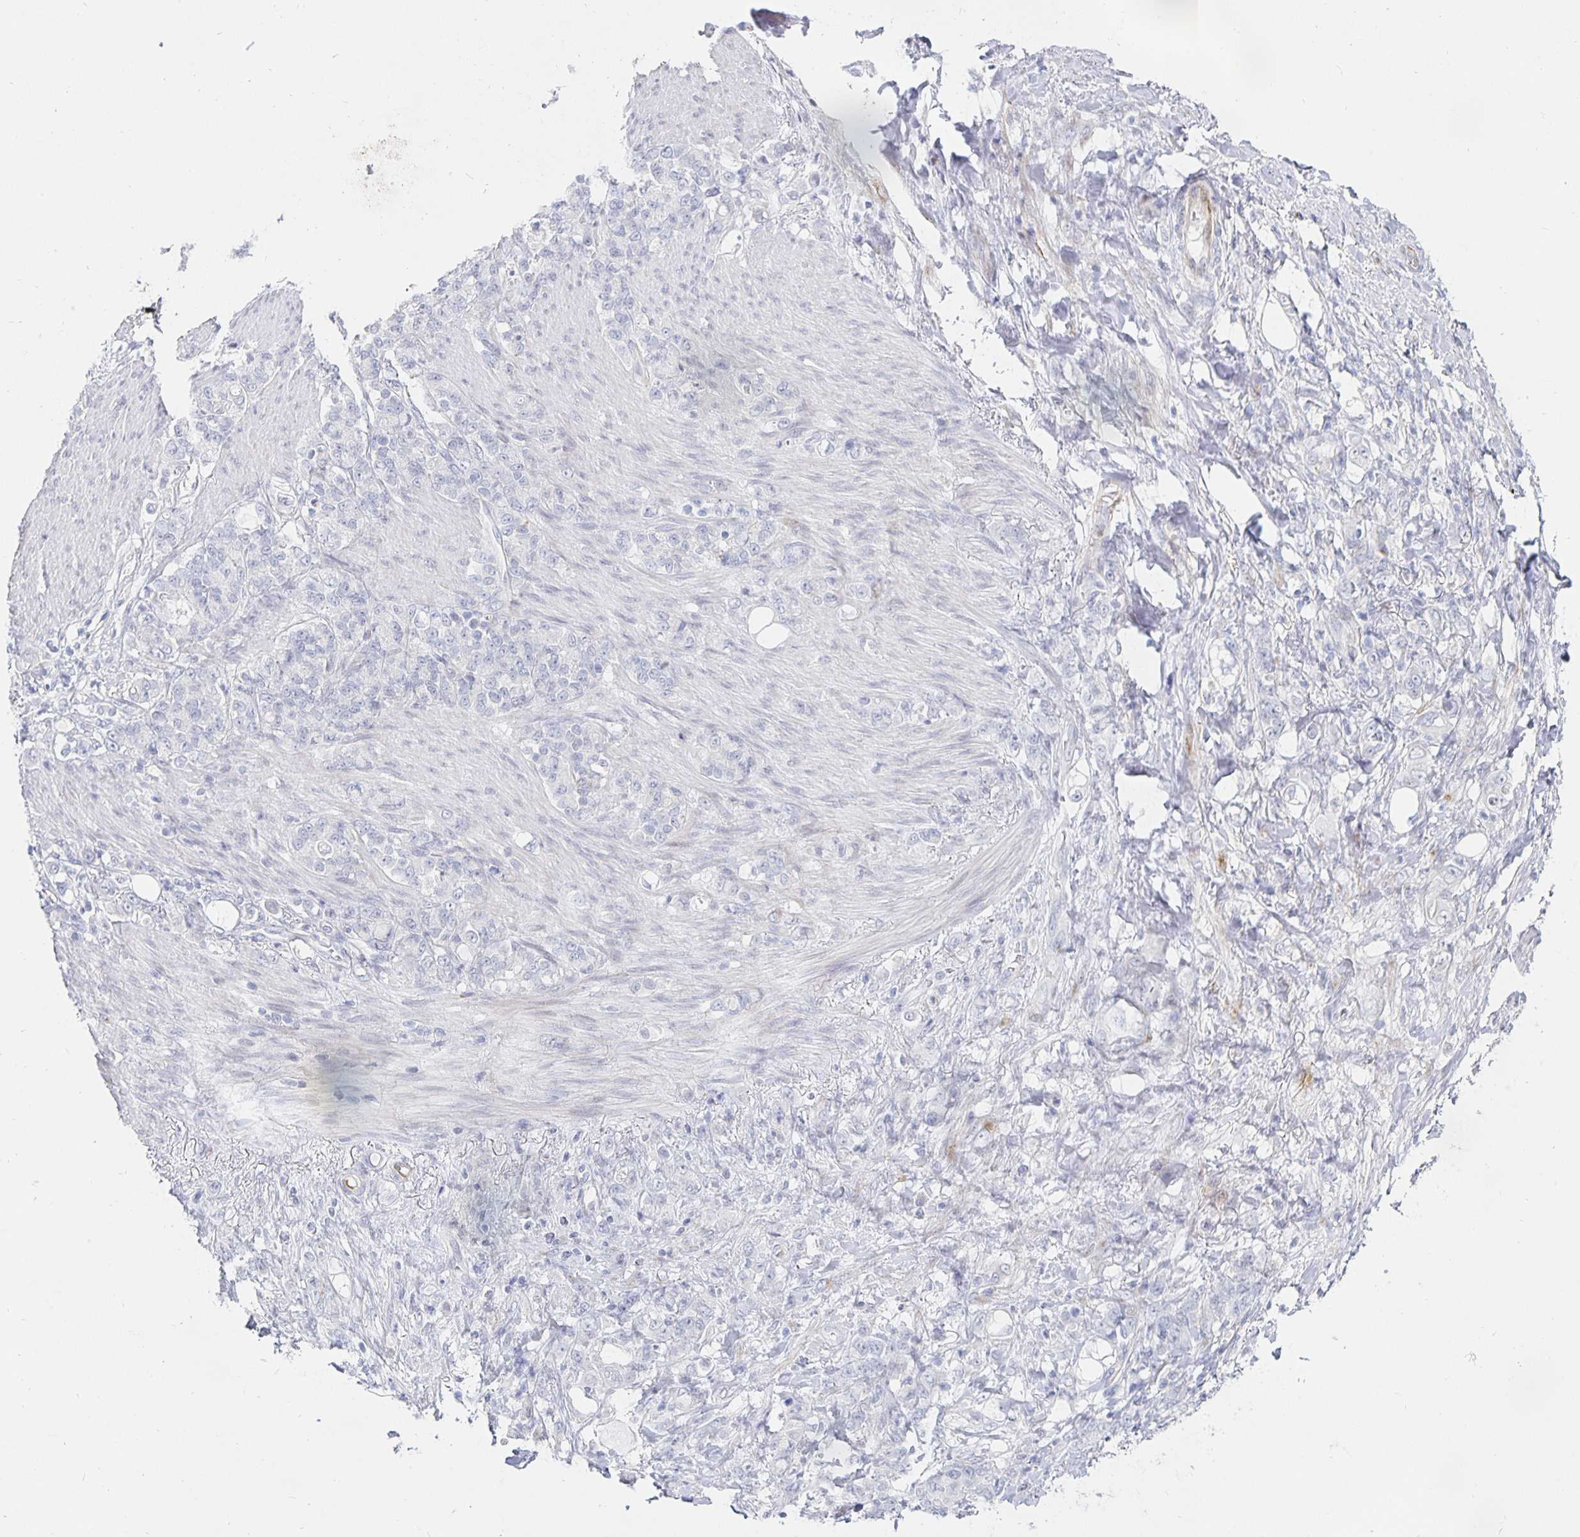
{"staining": {"intensity": "negative", "quantity": "none", "location": "none"}, "tissue": "stomach cancer", "cell_type": "Tumor cells", "image_type": "cancer", "snomed": [{"axis": "morphology", "description": "Adenocarcinoma, NOS"}, {"axis": "topography", "description": "Stomach"}], "caption": "This is a photomicrograph of immunohistochemistry staining of stomach cancer, which shows no expression in tumor cells.", "gene": "S100G", "patient": {"sex": "female", "age": 79}}